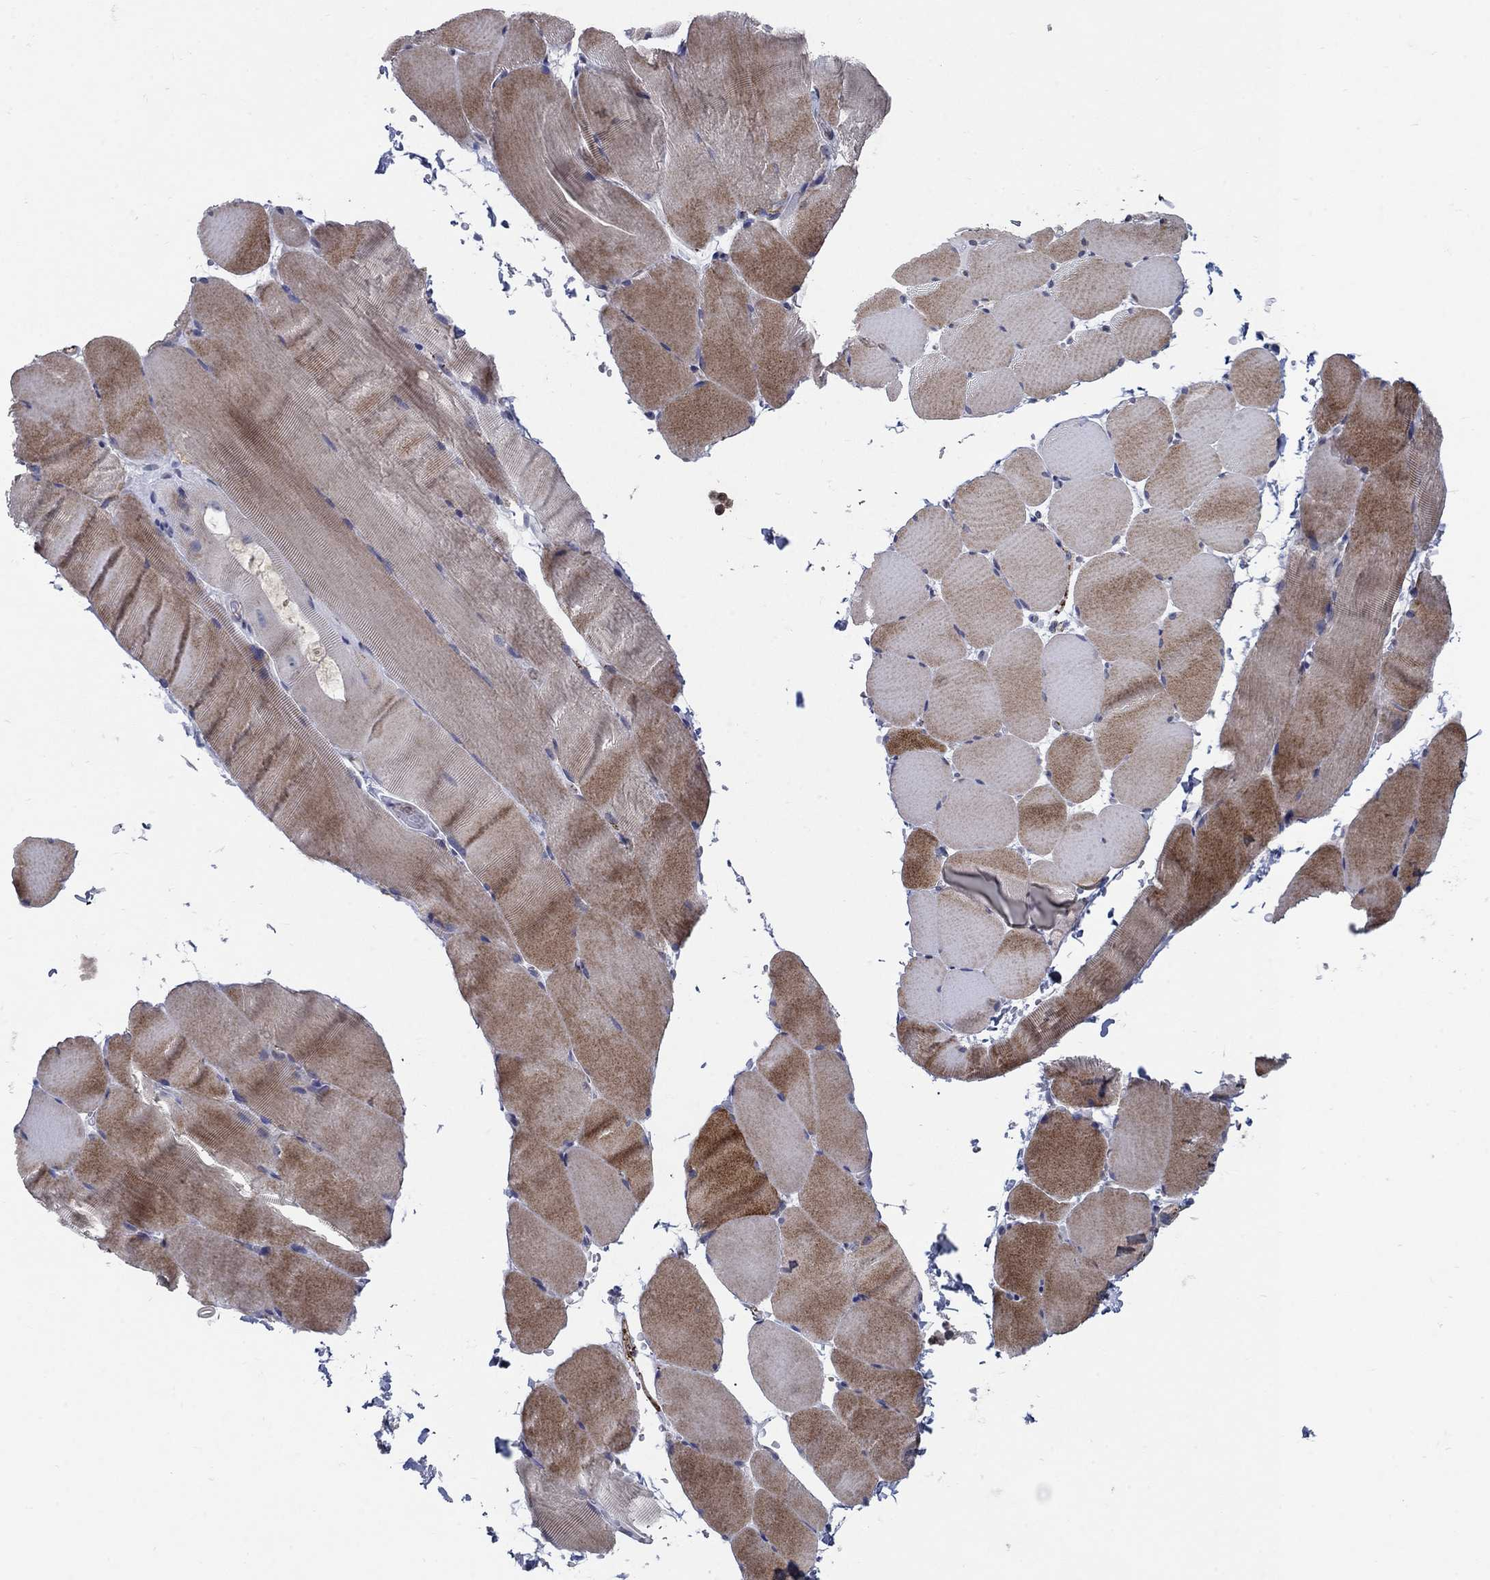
{"staining": {"intensity": "moderate", "quantity": "25%-75%", "location": "cytoplasmic/membranous"}, "tissue": "skeletal muscle", "cell_type": "Myocytes", "image_type": "normal", "snomed": [{"axis": "morphology", "description": "Normal tissue, NOS"}, {"axis": "topography", "description": "Skeletal muscle"}], "caption": "The photomicrograph demonstrates immunohistochemical staining of benign skeletal muscle. There is moderate cytoplasmic/membranous positivity is present in about 25%-75% of myocytes. (Brightfield microscopy of DAB IHC at high magnification).", "gene": "TINAG", "patient": {"sex": "female", "age": 37}}